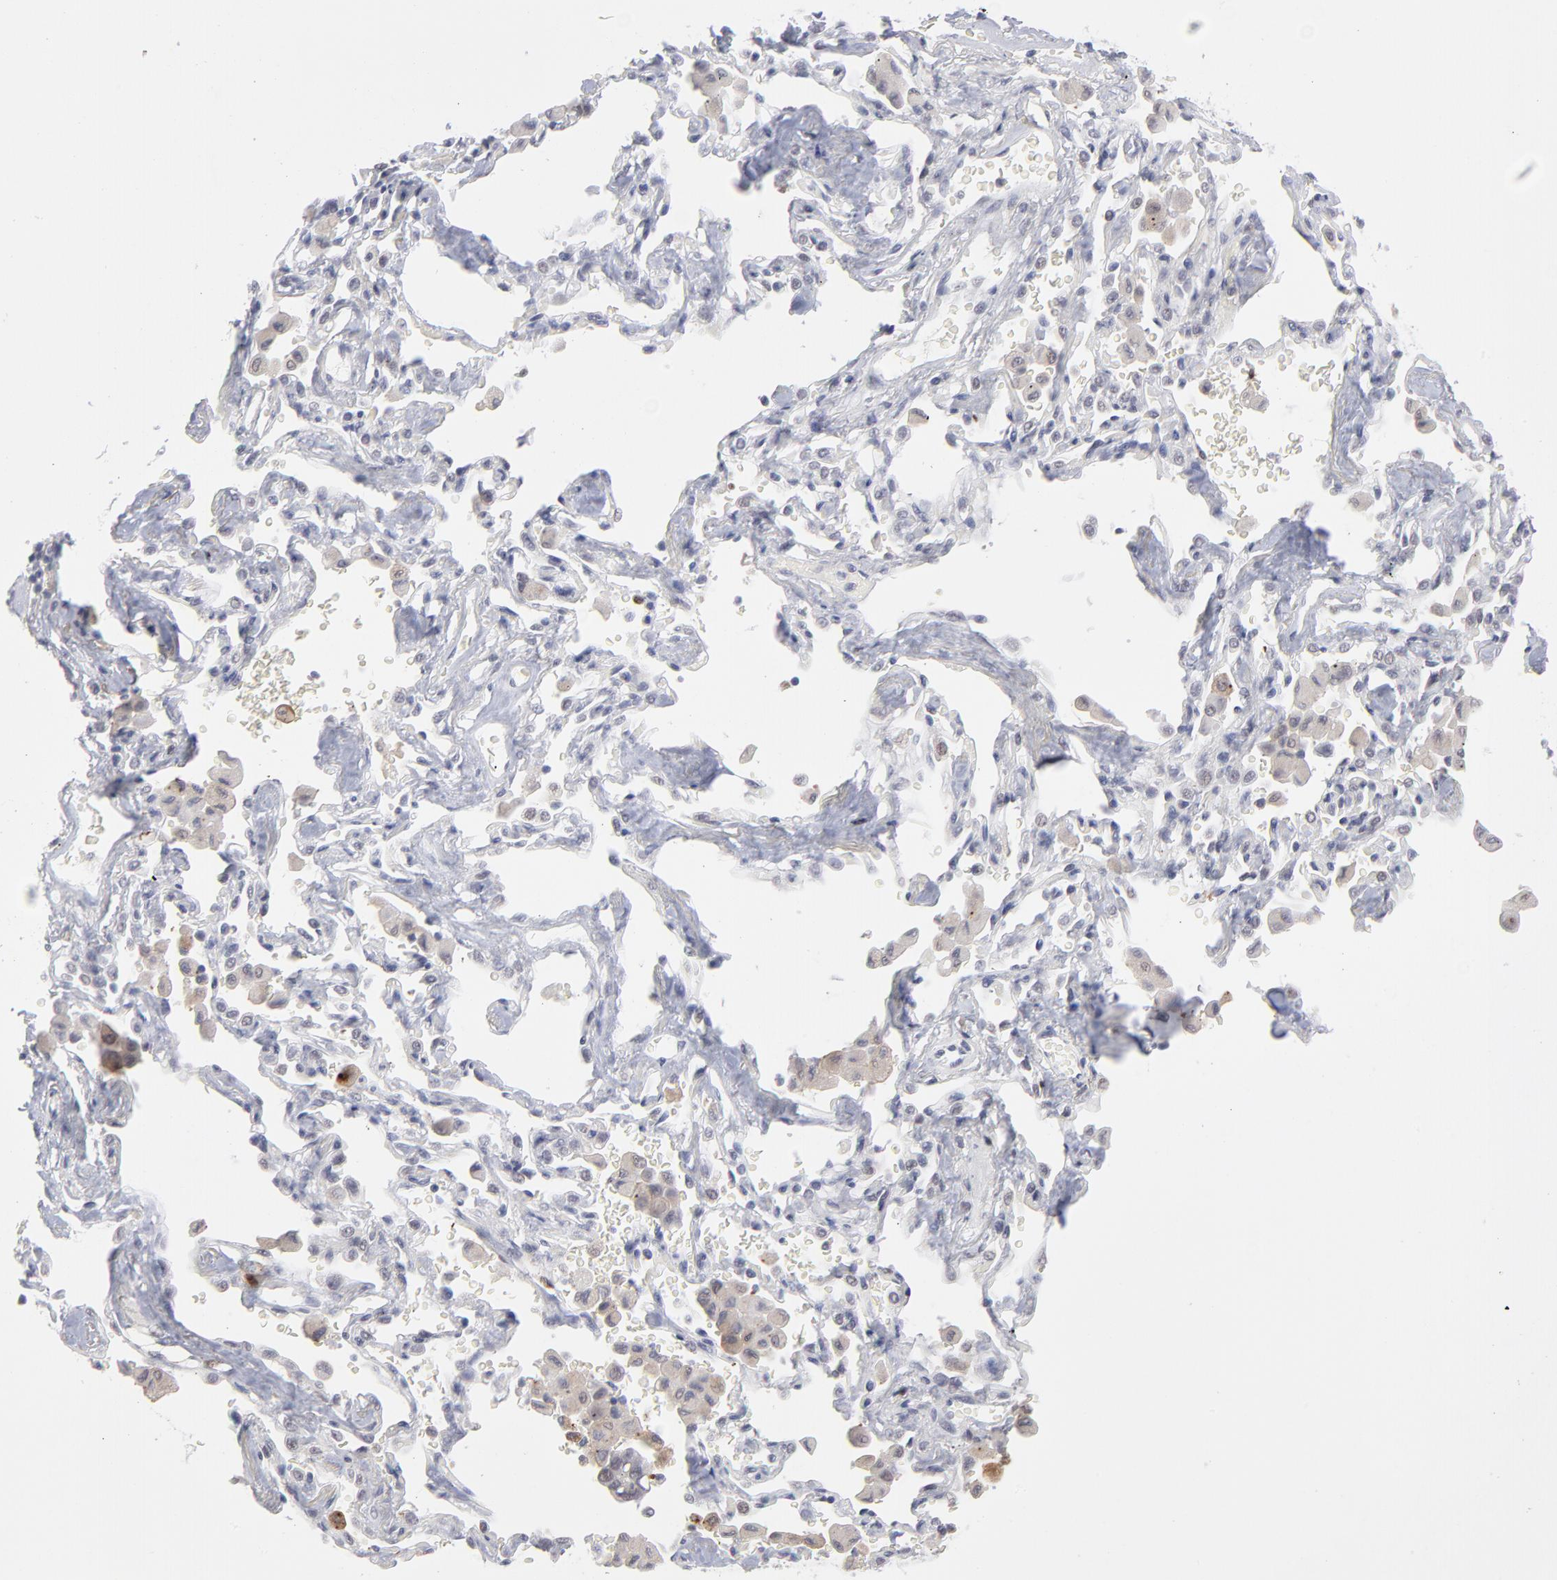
{"staining": {"intensity": "negative", "quantity": "none", "location": "none"}, "tissue": "lung cancer", "cell_type": "Tumor cells", "image_type": "cancer", "snomed": [{"axis": "morphology", "description": "Adenocarcinoma, NOS"}, {"axis": "topography", "description": "Lung"}], "caption": "Tumor cells are negative for brown protein staining in lung adenocarcinoma.", "gene": "CCR2", "patient": {"sex": "female", "age": 64}}